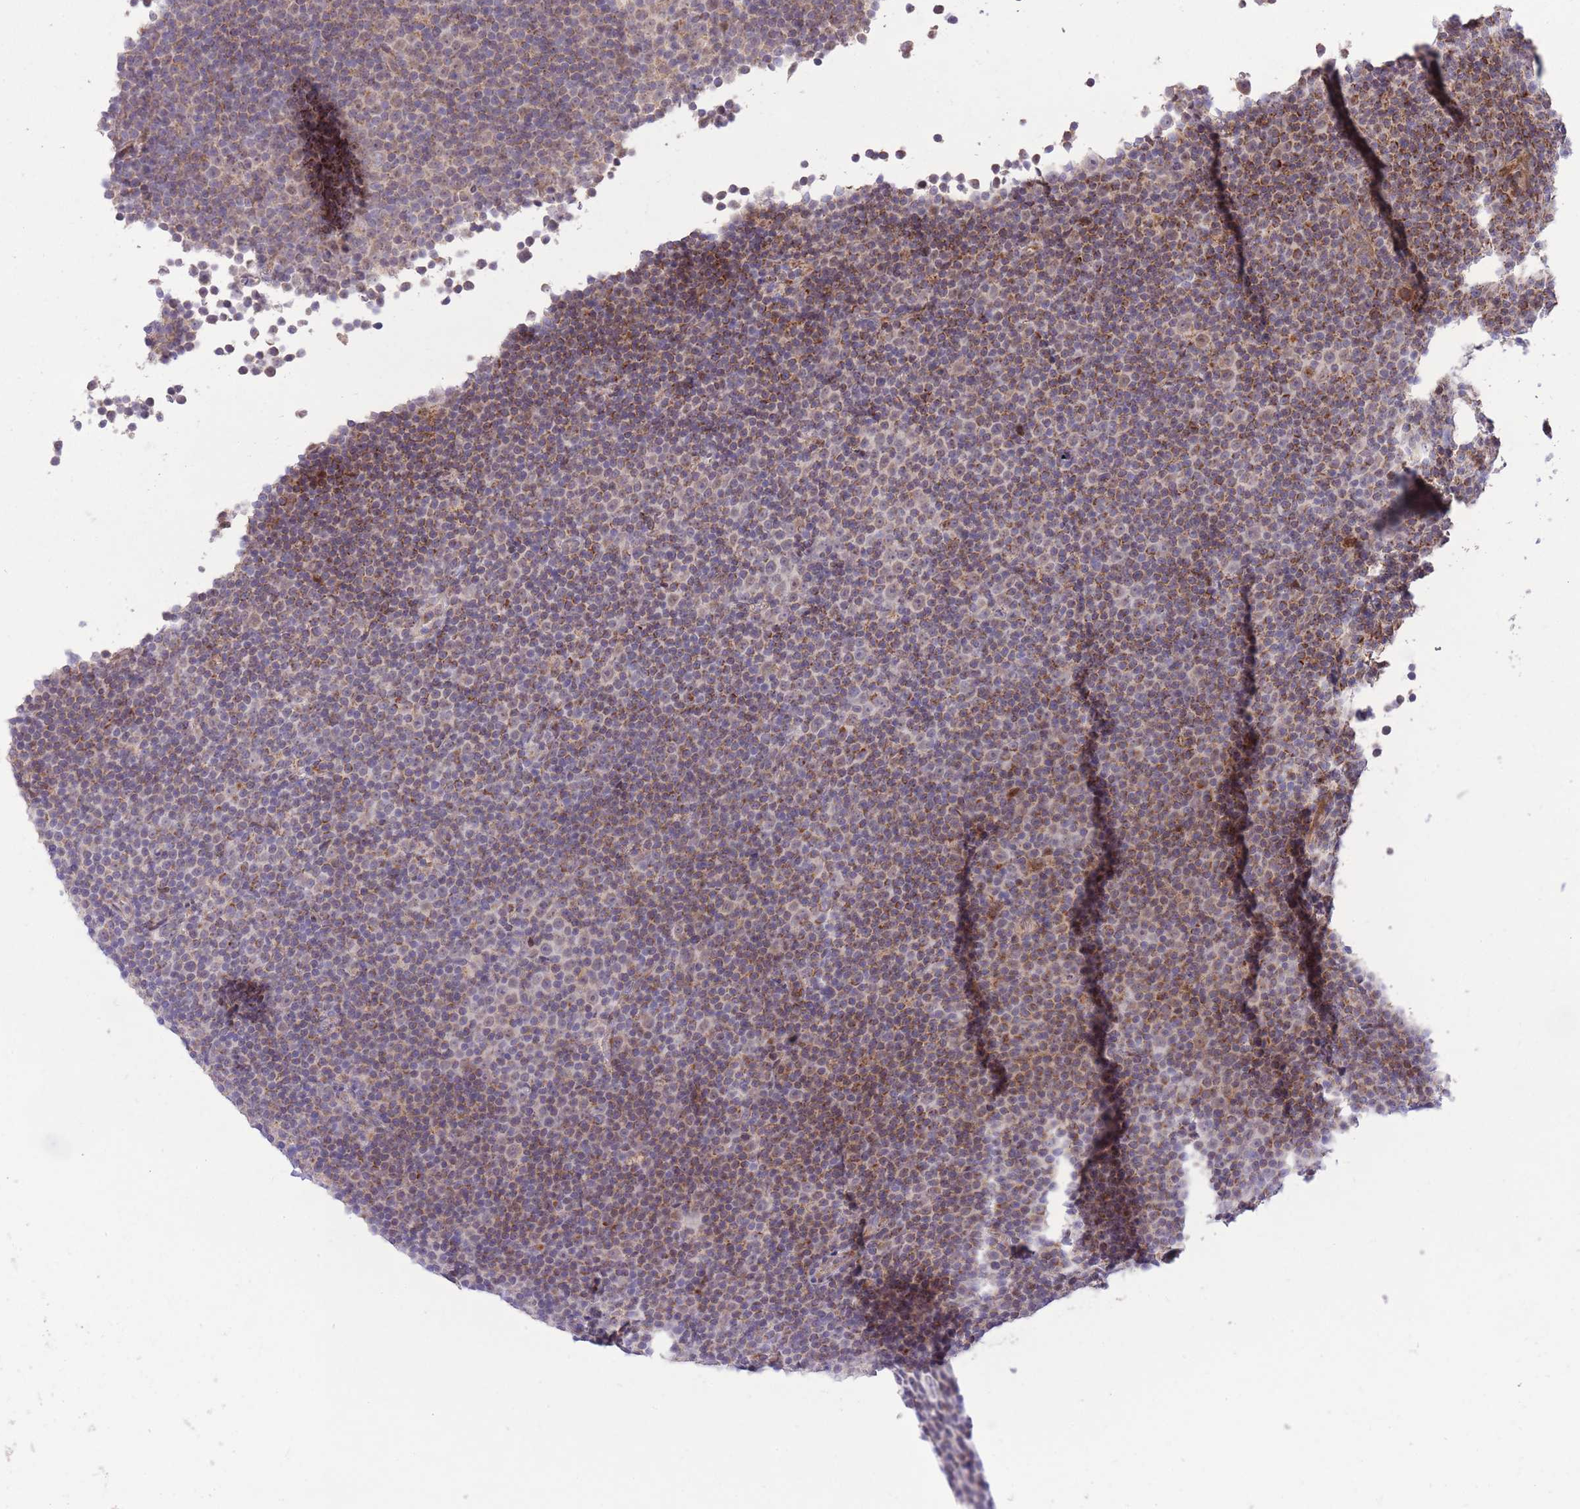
{"staining": {"intensity": "moderate", "quantity": "25%-75%", "location": "cytoplasmic/membranous"}, "tissue": "lymphoma", "cell_type": "Tumor cells", "image_type": "cancer", "snomed": [{"axis": "morphology", "description": "Malignant lymphoma, non-Hodgkin's type, Low grade"}, {"axis": "topography", "description": "Lymph node"}], "caption": "A medium amount of moderate cytoplasmic/membranous expression is seen in about 25%-75% of tumor cells in low-grade malignant lymphoma, non-Hodgkin's type tissue. (DAB (3,3'-diaminobenzidine) = brown stain, brightfield microscopy at high magnification).", "gene": "SLC4A4", "patient": {"sex": "female", "age": 67}}